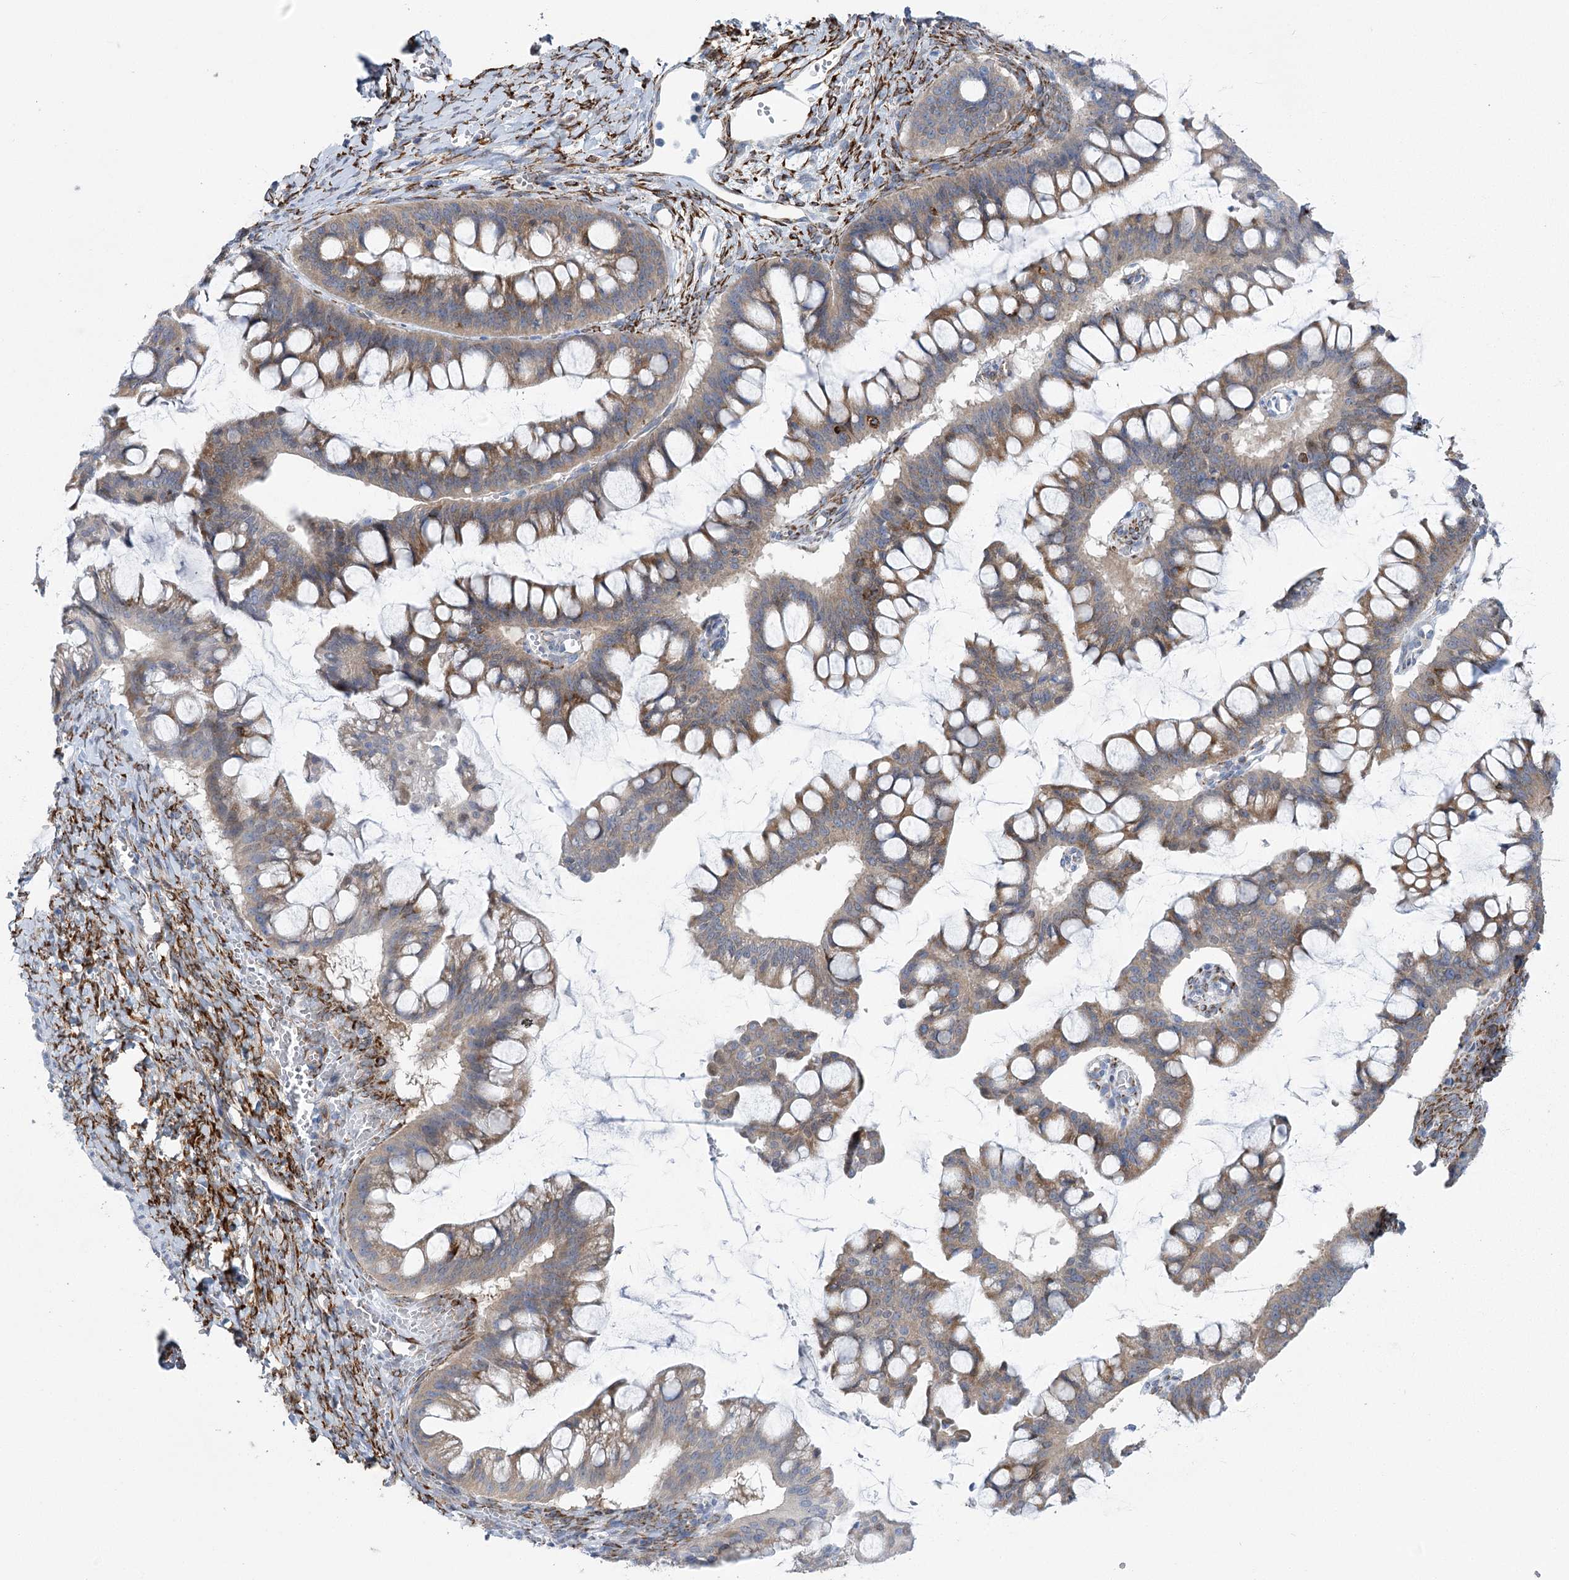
{"staining": {"intensity": "moderate", "quantity": ">75%", "location": "cytoplasmic/membranous"}, "tissue": "ovarian cancer", "cell_type": "Tumor cells", "image_type": "cancer", "snomed": [{"axis": "morphology", "description": "Cystadenocarcinoma, mucinous, NOS"}, {"axis": "topography", "description": "Ovary"}], "caption": "A brown stain highlights moderate cytoplasmic/membranous staining of a protein in human ovarian cancer tumor cells.", "gene": "YTHDC2", "patient": {"sex": "female", "age": 73}}